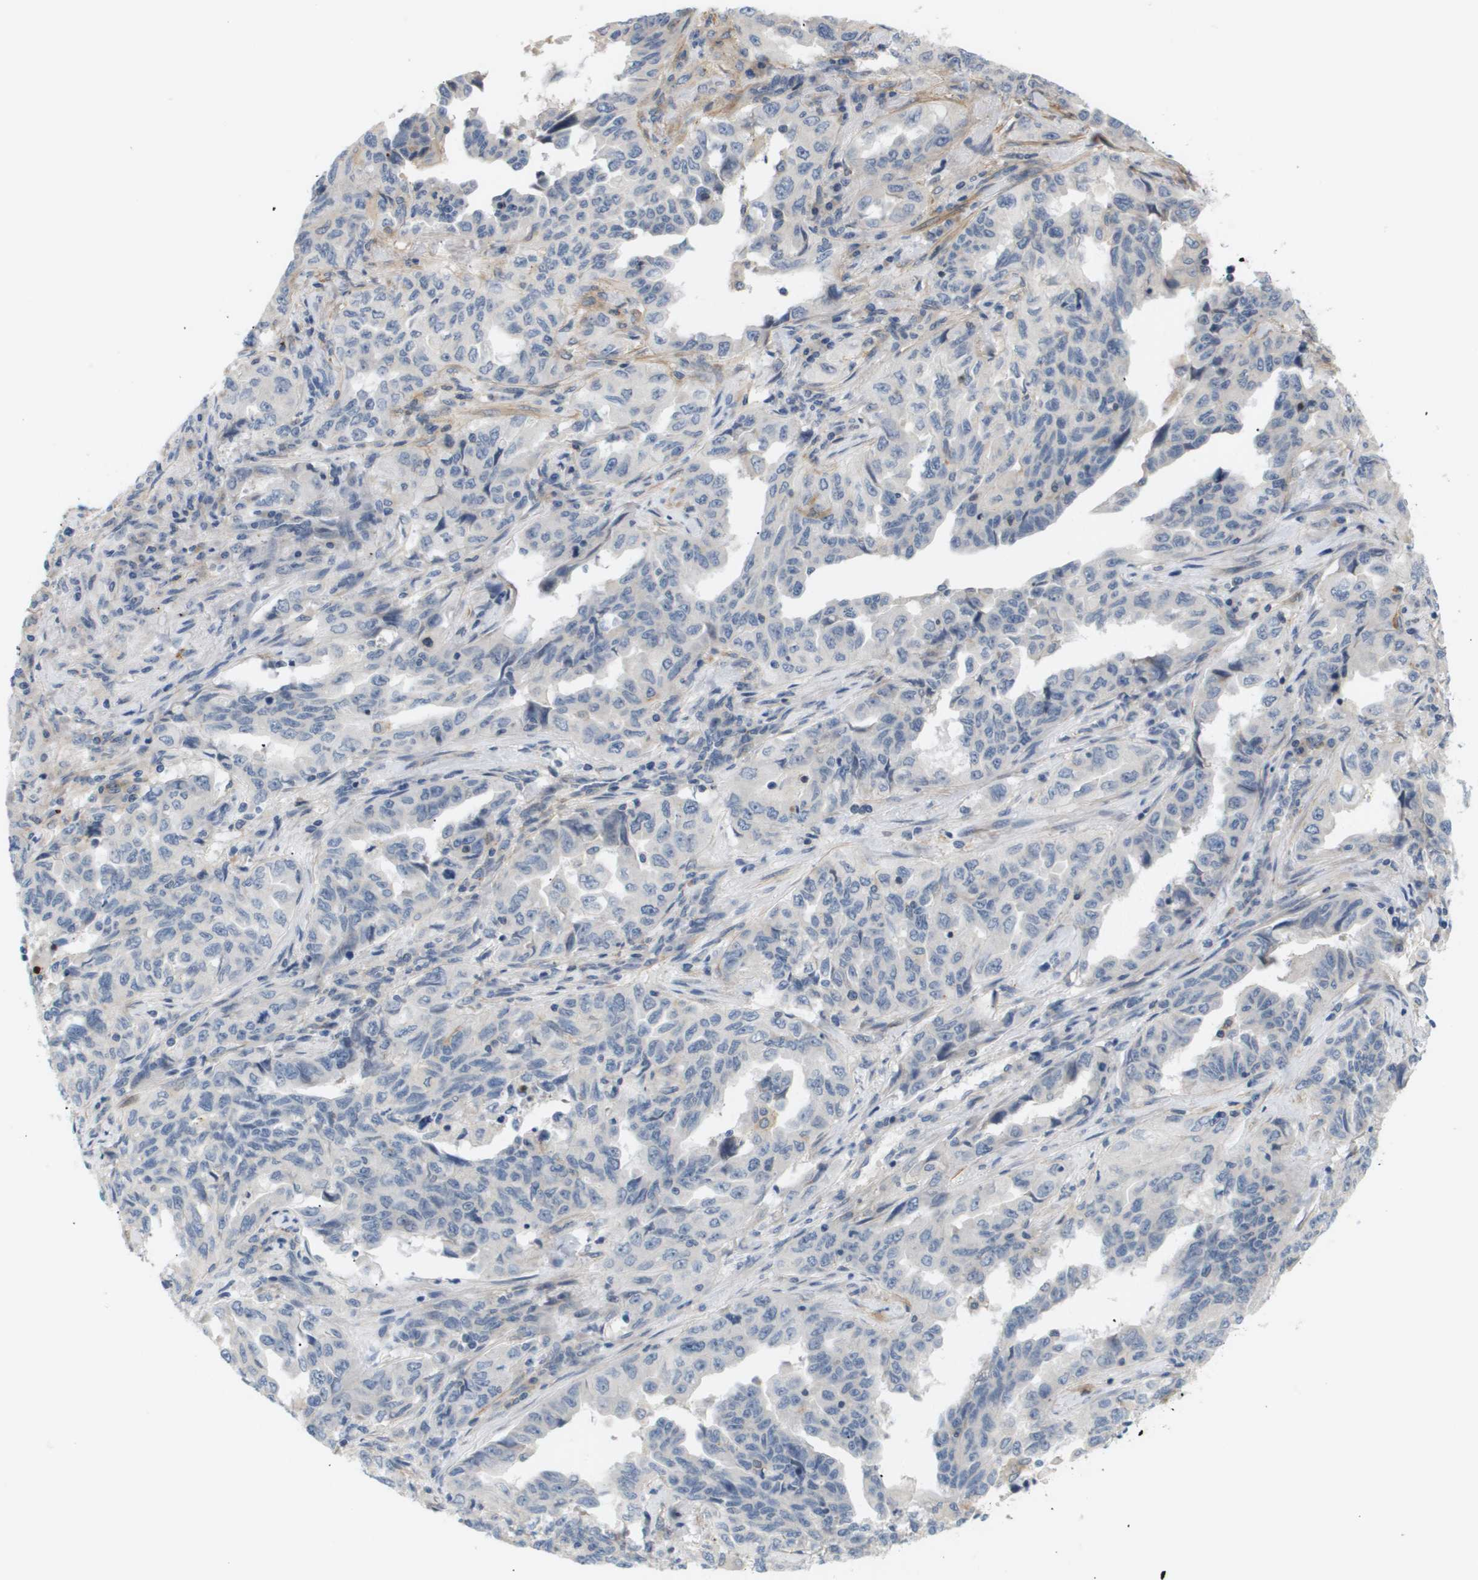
{"staining": {"intensity": "negative", "quantity": "none", "location": "none"}, "tissue": "lung cancer", "cell_type": "Tumor cells", "image_type": "cancer", "snomed": [{"axis": "morphology", "description": "Adenocarcinoma, NOS"}, {"axis": "topography", "description": "Lung"}], "caption": "The image exhibits no significant staining in tumor cells of lung cancer (adenocarcinoma). The staining is performed using DAB (3,3'-diaminobenzidine) brown chromogen with nuclei counter-stained in using hematoxylin.", "gene": "CORO2B", "patient": {"sex": "female", "age": 51}}